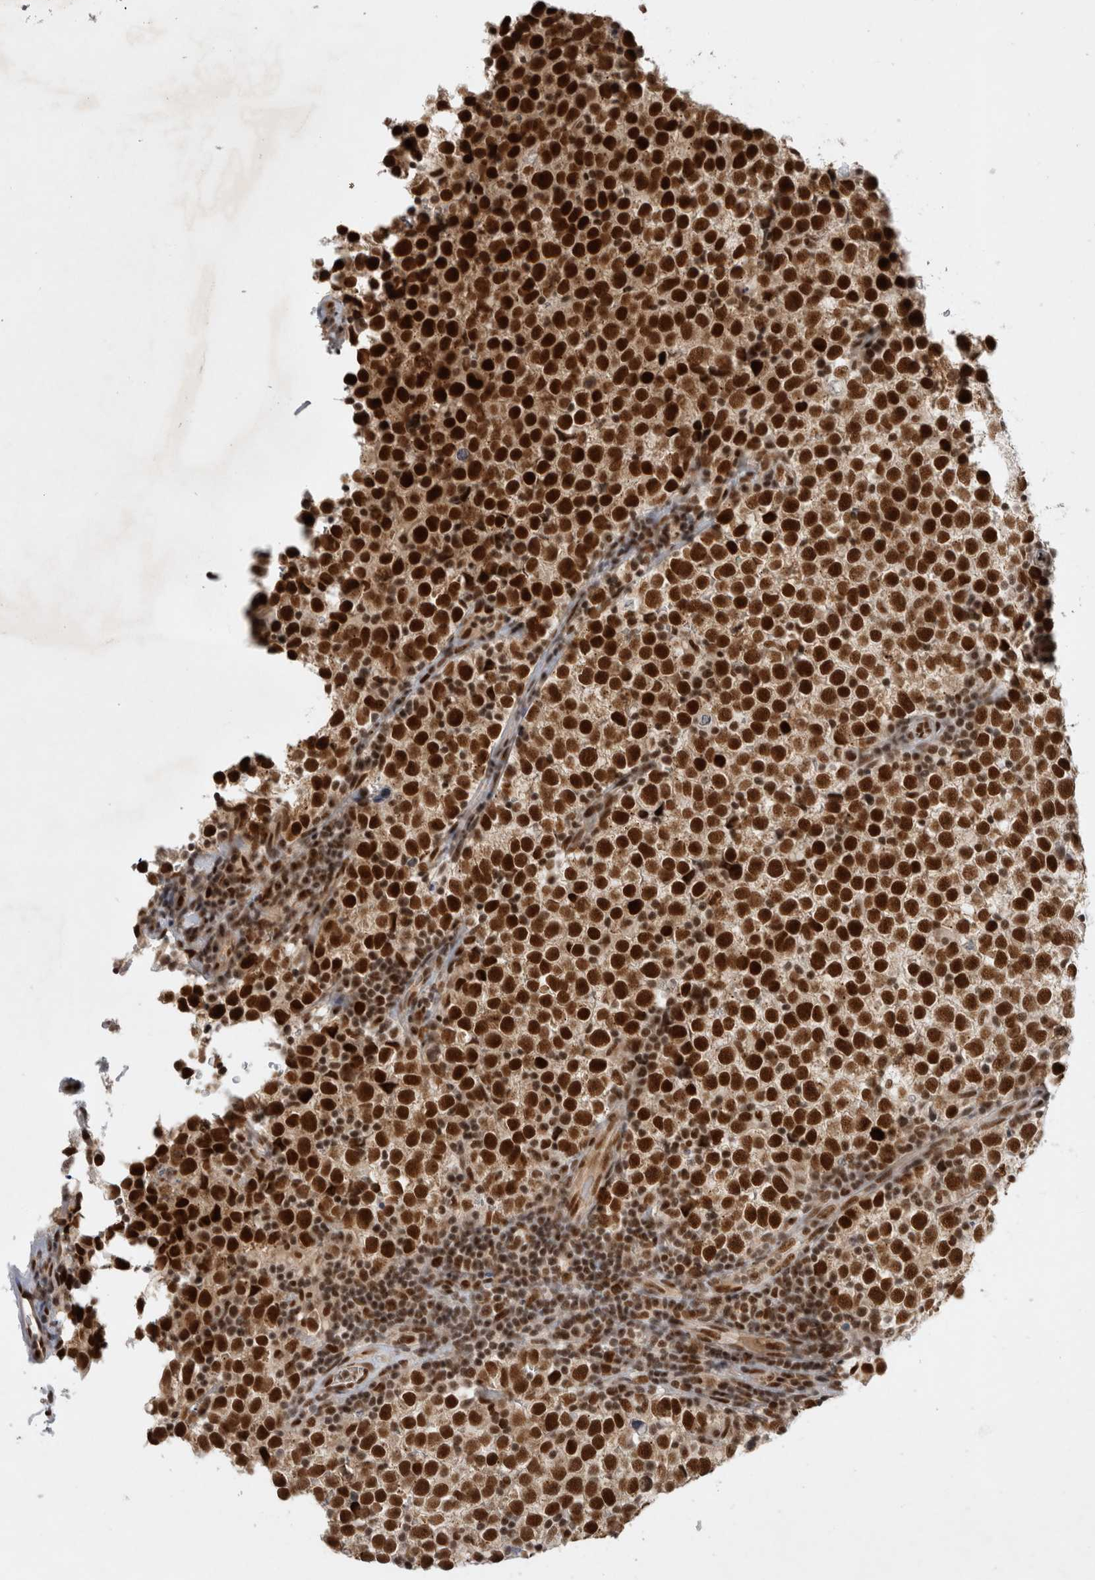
{"staining": {"intensity": "strong", "quantity": ">75%", "location": "nuclear"}, "tissue": "testis cancer", "cell_type": "Tumor cells", "image_type": "cancer", "snomed": [{"axis": "morphology", "description": "Normal tissue, NOS"}, {"axis": "morphology", "description": "Seminoma, NOS"}, {"axis": "topography", "description": "Testis"}], "caption": "Human testis cancer stained for a protein (brown) shows strong nuclear positive staining in about >75% of tumor cells.", "gene": "HESX1", "patient": {"sex": "male", "age": 43}}